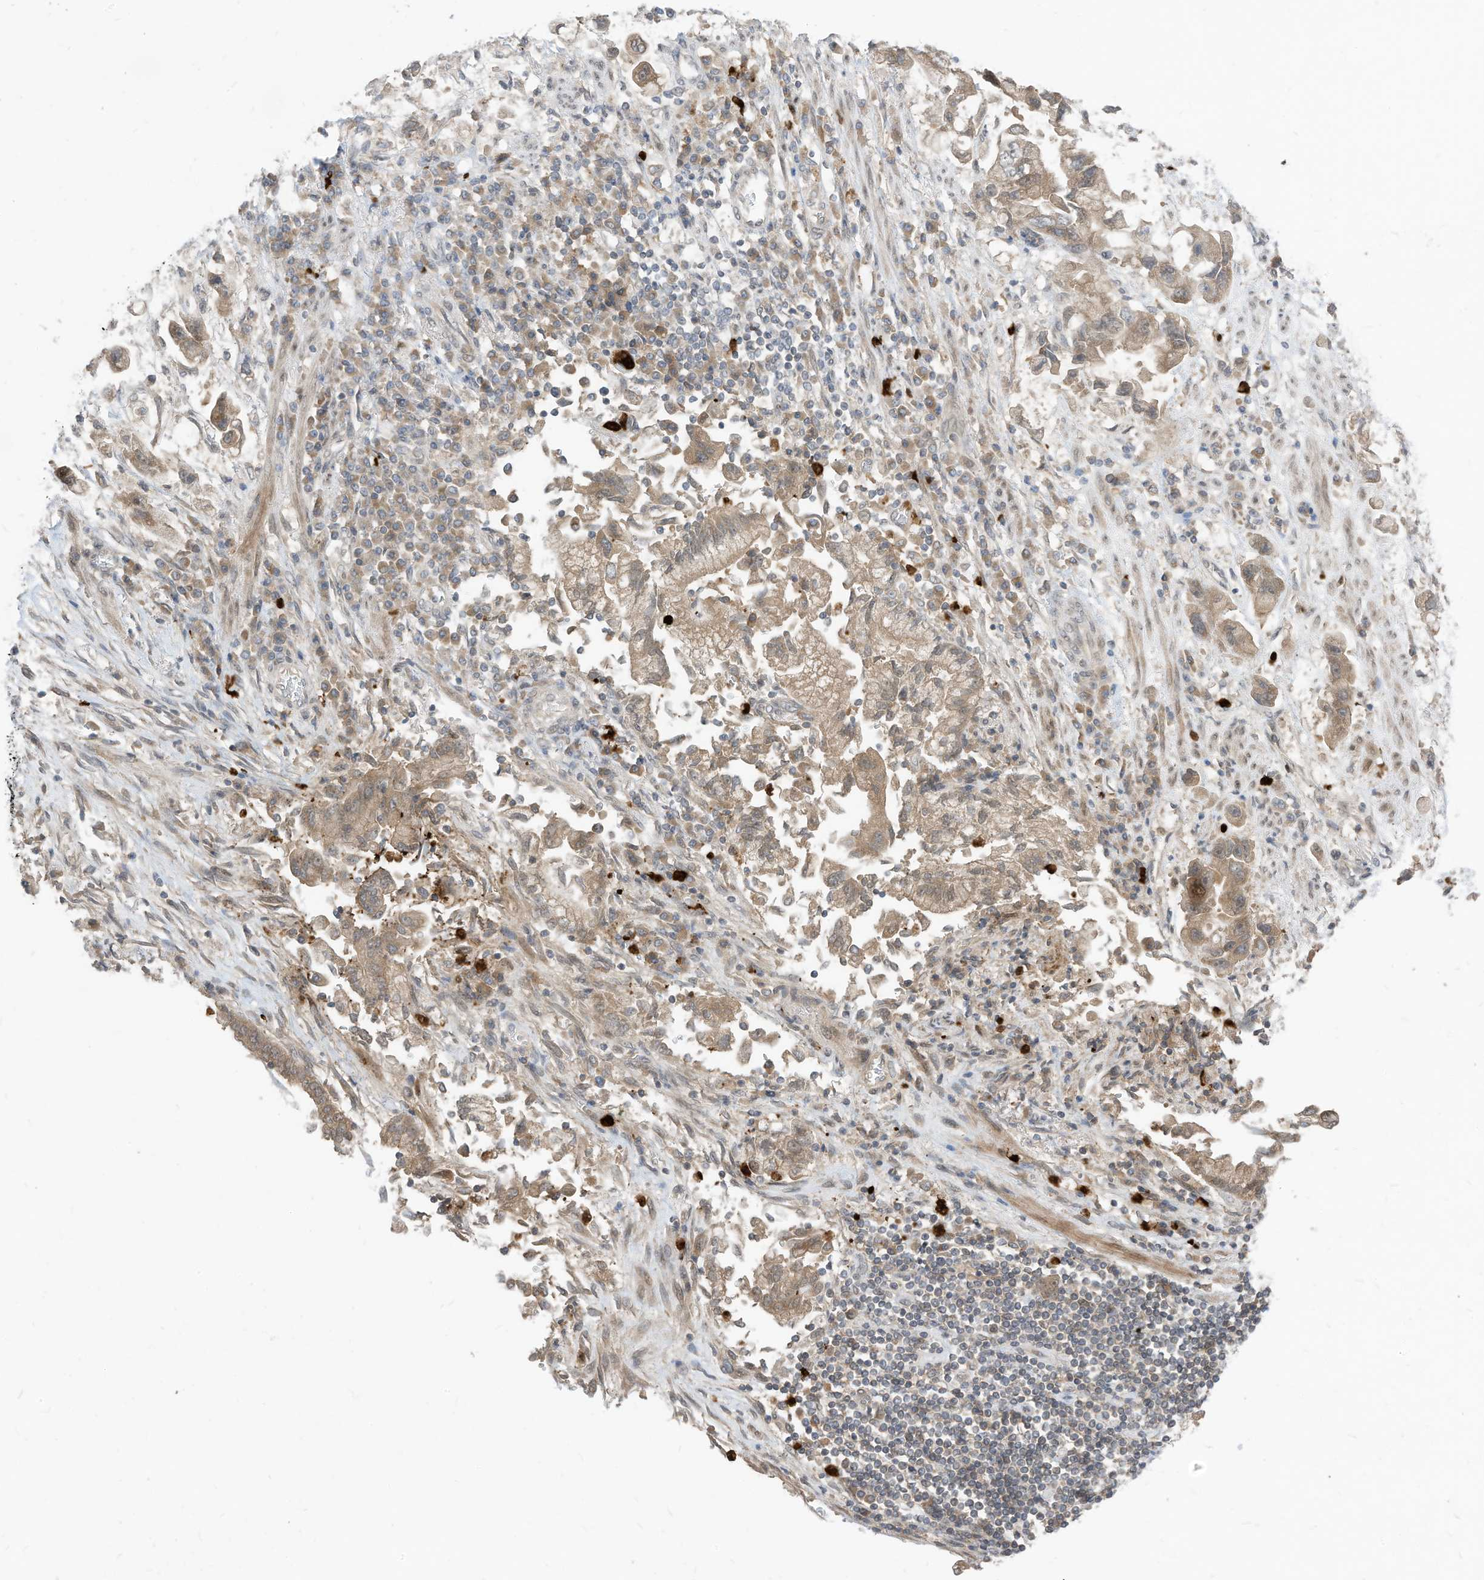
{"staining": {"intensity": "weak", "quantity": ">75%", "location": "cytoplasmic/membranous"}, "tissue": "stomach cancer", "cell_type": "Tumor cells", "image_type": "cancer", "snomed": [{"axis": "morphology", "description": "Adenocarcinoma, NOS"}, {"axis": "topography", "description": "Stomach"}], "caption": "Brown immunohistochemical staining in stomach adenocarcinoma shows weak cytoplasmic/membranous staining in approximately >75% of tumor cells.", "gene": "CNKSR1", "patient": {"sex": "male", "age": 62}}